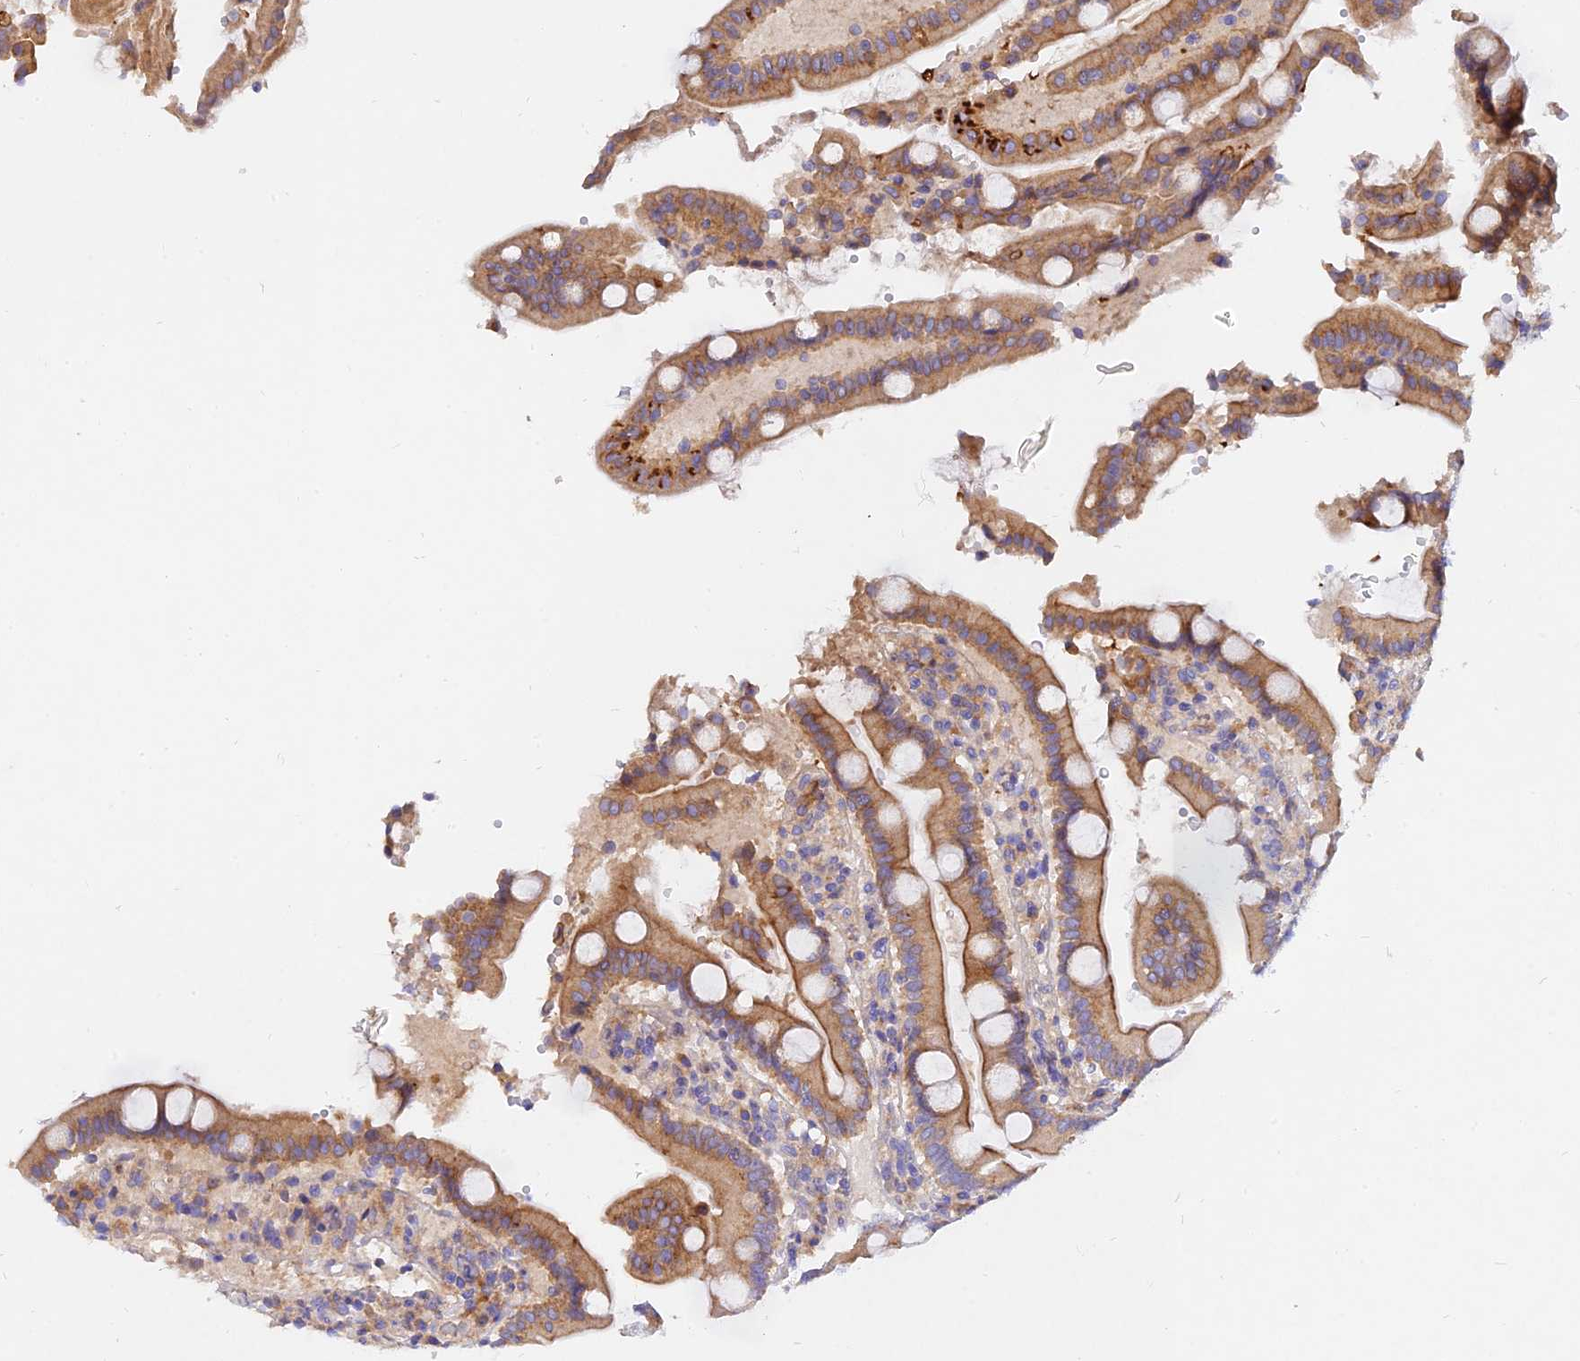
{"staining": {"intensity": "moderate", "quantity": ">75%", "location": "cytoplasmic/membranous"}, "tissue": "duodenum", "cell_type": "Glandular cells", "image_type": "normal", "snomed": [{"axis": "morphology", "description": "Normal tissue, NOS"}, {"axis": "topography", "description": "Small intestine, NOS"}], "caption": "Moderate cytoplasmic/membranous expression is present in approximately >75% of glandular cells in normal duodenum.", "gene": "MROH1", "patient": {"sex": "female", "age": 71}}